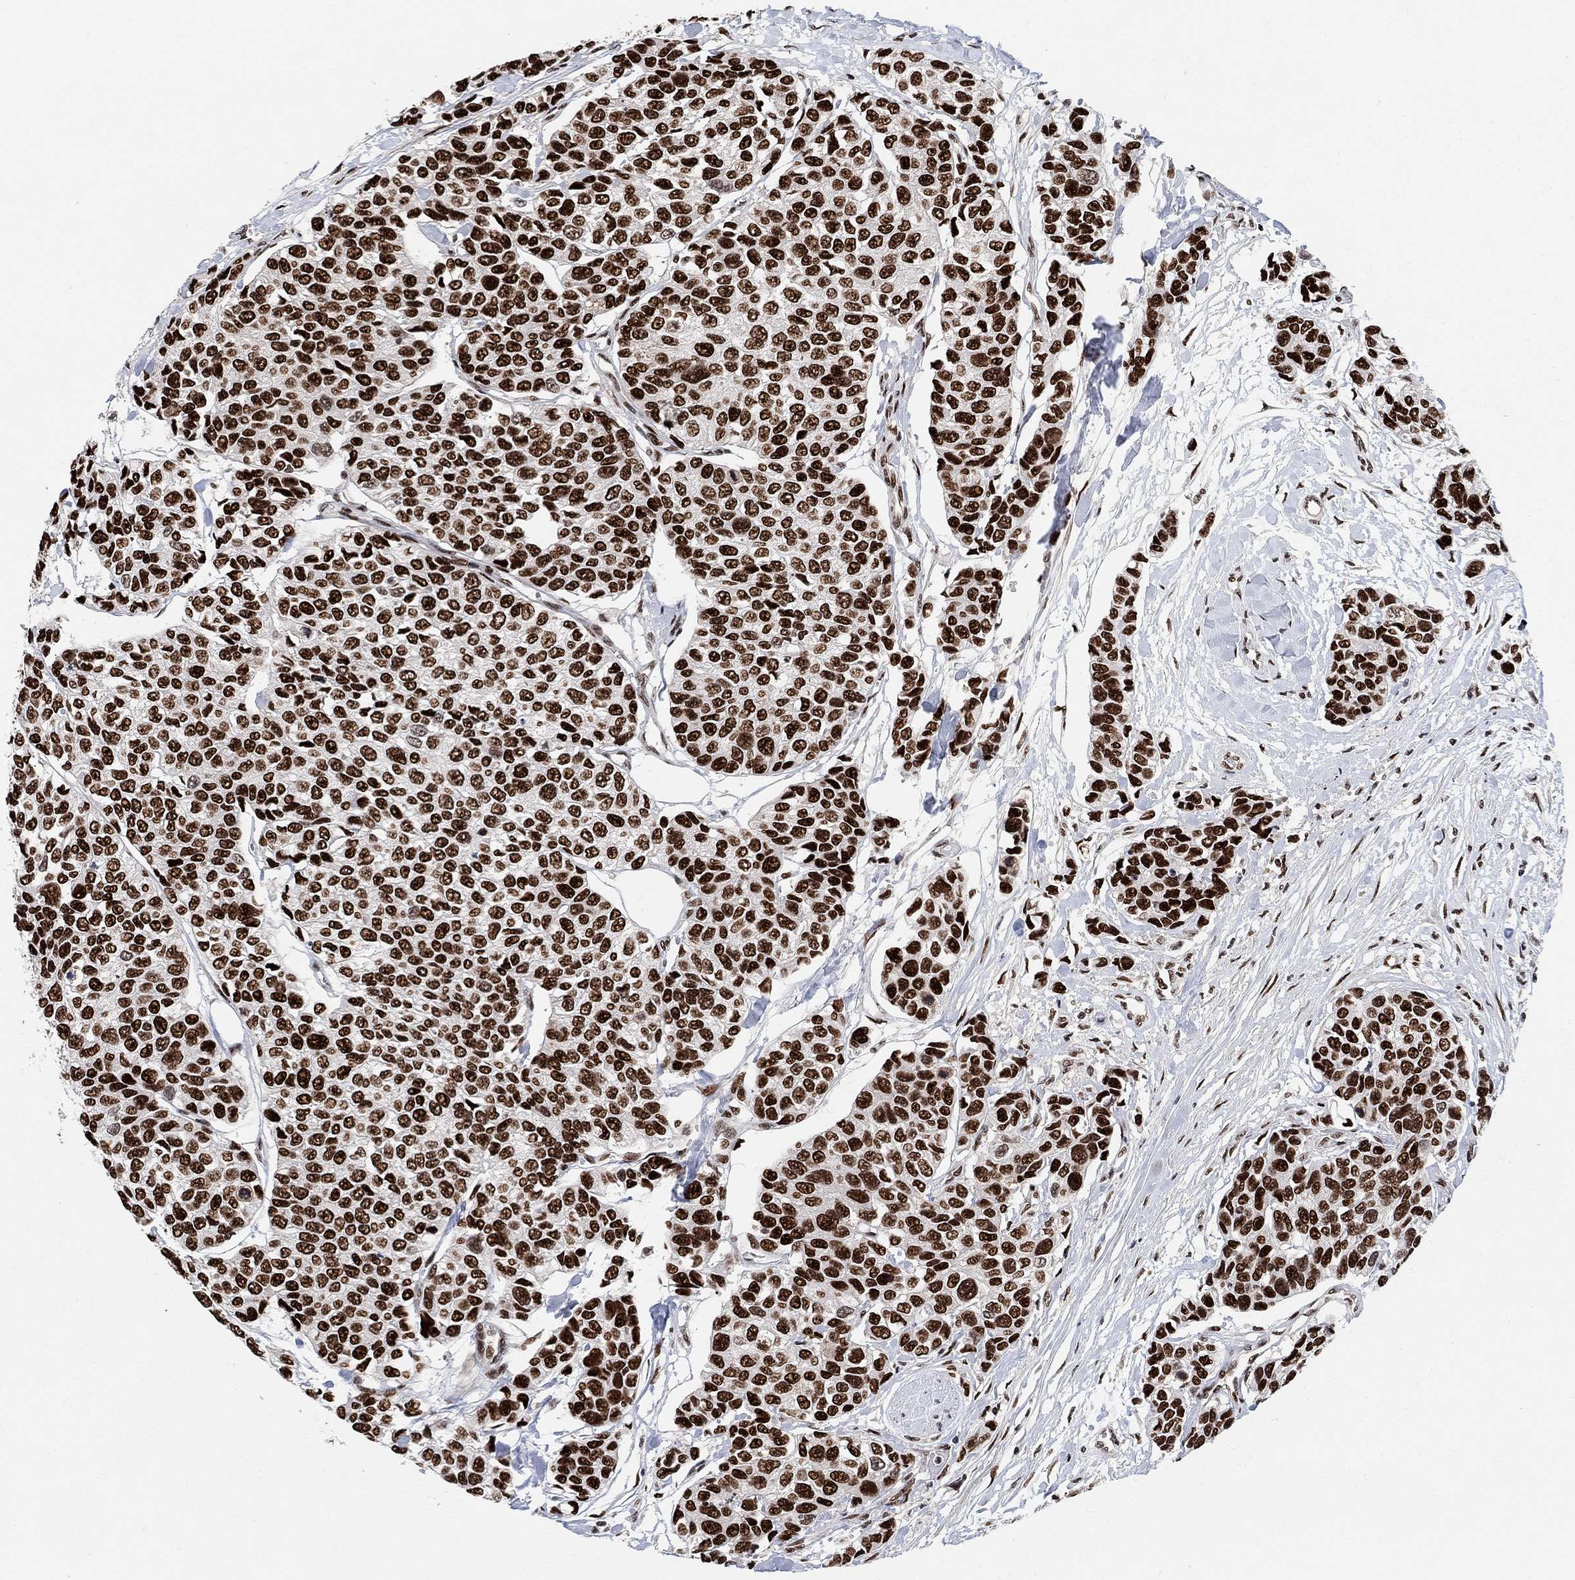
{"staining": {"intensity": "strong", "quantity": ">75%", "location": "nuclear"}, "tissue": "urothelial cancer", "cell_type": "Tumor cells", "image_type": "cancer", "snomed": [{"axis": "morphology", "description": "Urothelial carcinoma, High grade"}, {"axis": "topography", "description": "Urinary bladder"}], "caption": "High-grade urothelial carcinoma stained for a protein (brown) displays strong nuclear positive positivity in about >75% of tumor cells.", "gene": "E4F1", "patient": {"sex": "male", "age": 77}}